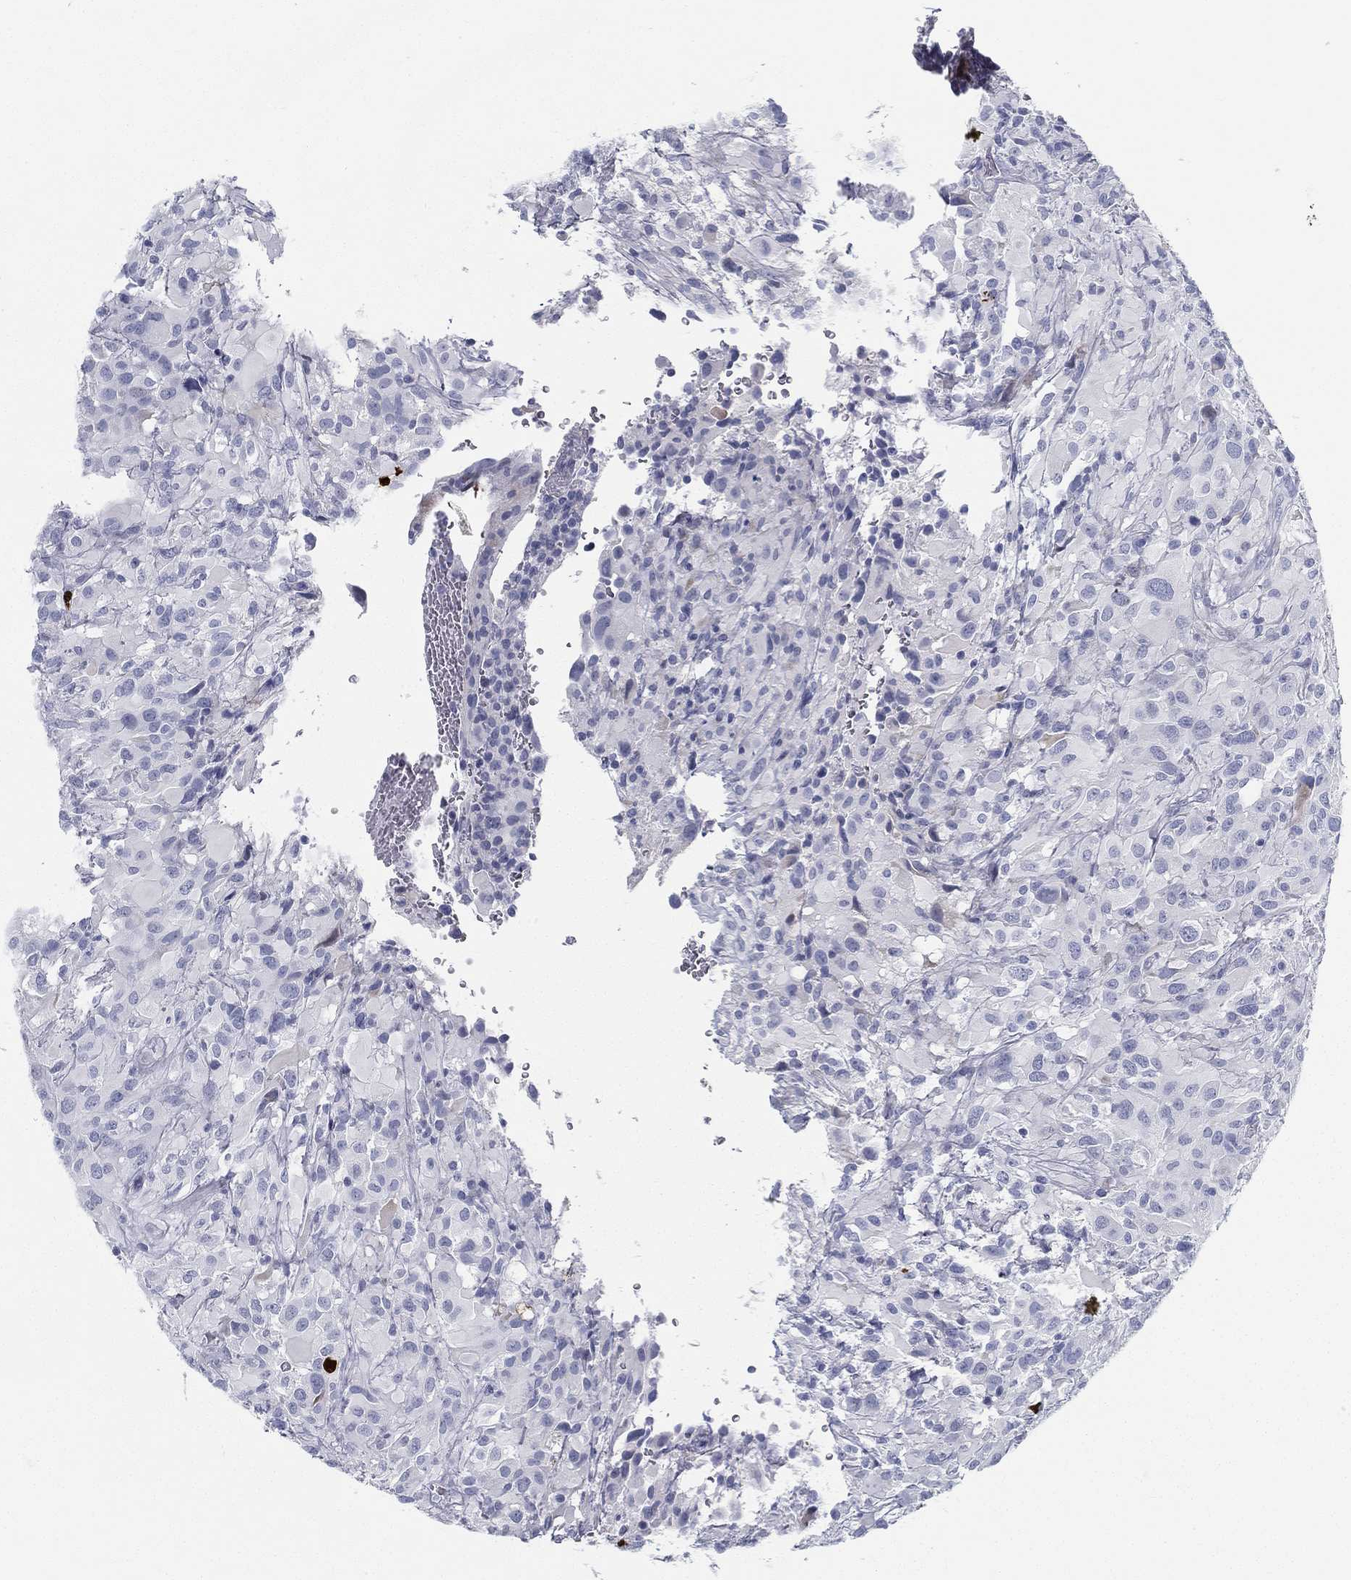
{"staining": {"intensity": "negative", "quantity": "none", "location": "none"}, "tissue": "glioma", "cell_type": "Tumor cells", "image_type": "cancer", "snomed": [{"axis": "morphology", "description": "Glioma, malignant, High grade"}, {"axis": "topography", "description": "Cerebral cortex"}], "caption": "The micrograph displays no significant positivity in tumor cells of malignant glioma (high-grade).", "gene": "SPPL2C", "patient": {"sex": "male", "age": 35}}